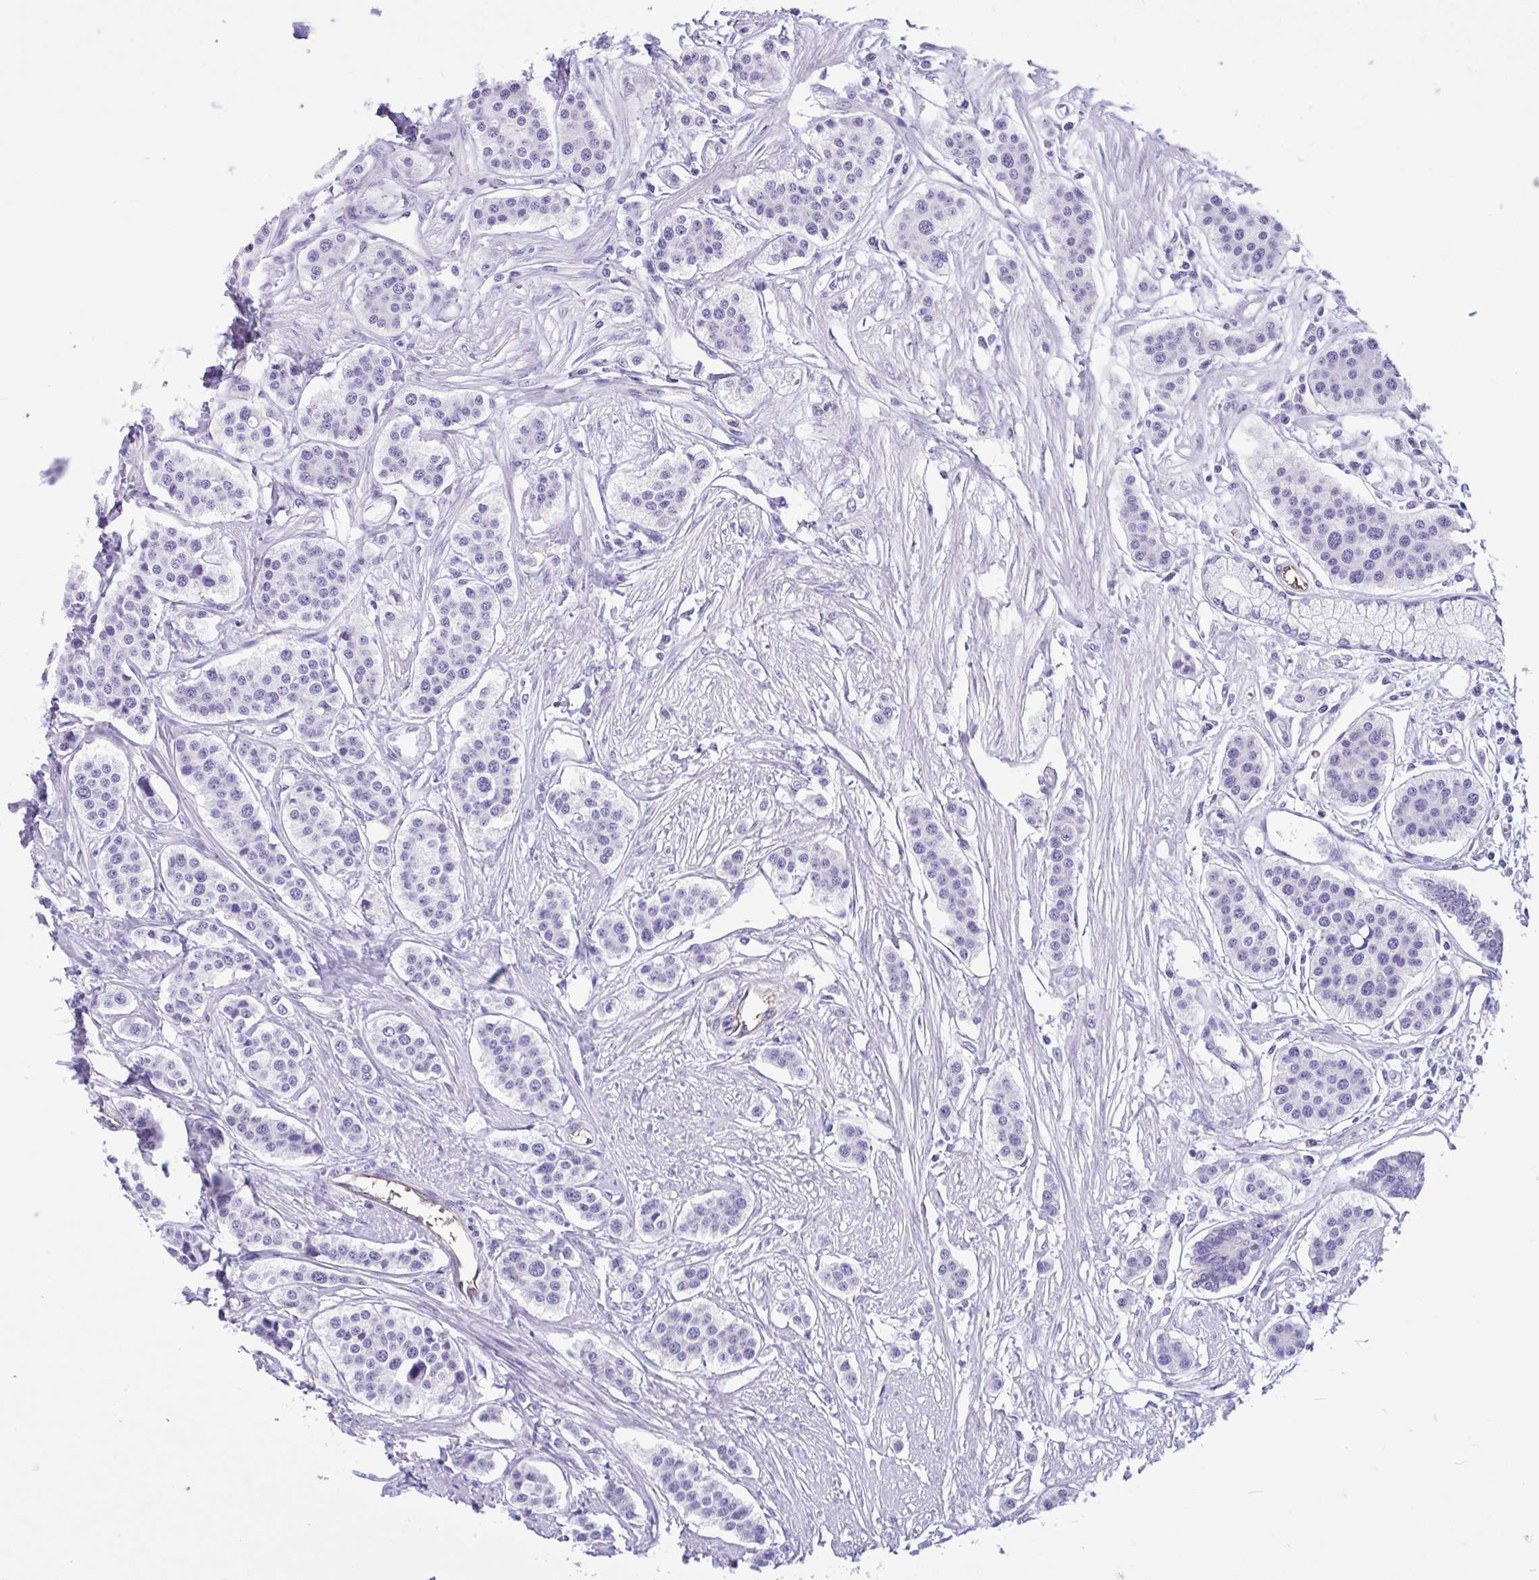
{"staining": {"intensity": "negative", "quantity": "none", "location": "none"}, "tissue": "carcinoid", "cell_type": "Tumor cells", "image_type": "cancer", "snomed": [{"axis": "morphology", "description": "Carcinoid, malignant, NOS"}, {"axis": "topography", "description": "Small intestine"}], "caption": "Histopathology image shows no protein staining in tumor cells of carcinoid (malignant) tissue. The staining is performed using DAB (3,3'-diaminobenzidine) brown chromogen with nuclei counter-stained in using hematoxylin.", "gene": "TMEM79", "patient": {"sex": "male", "age": 60}}